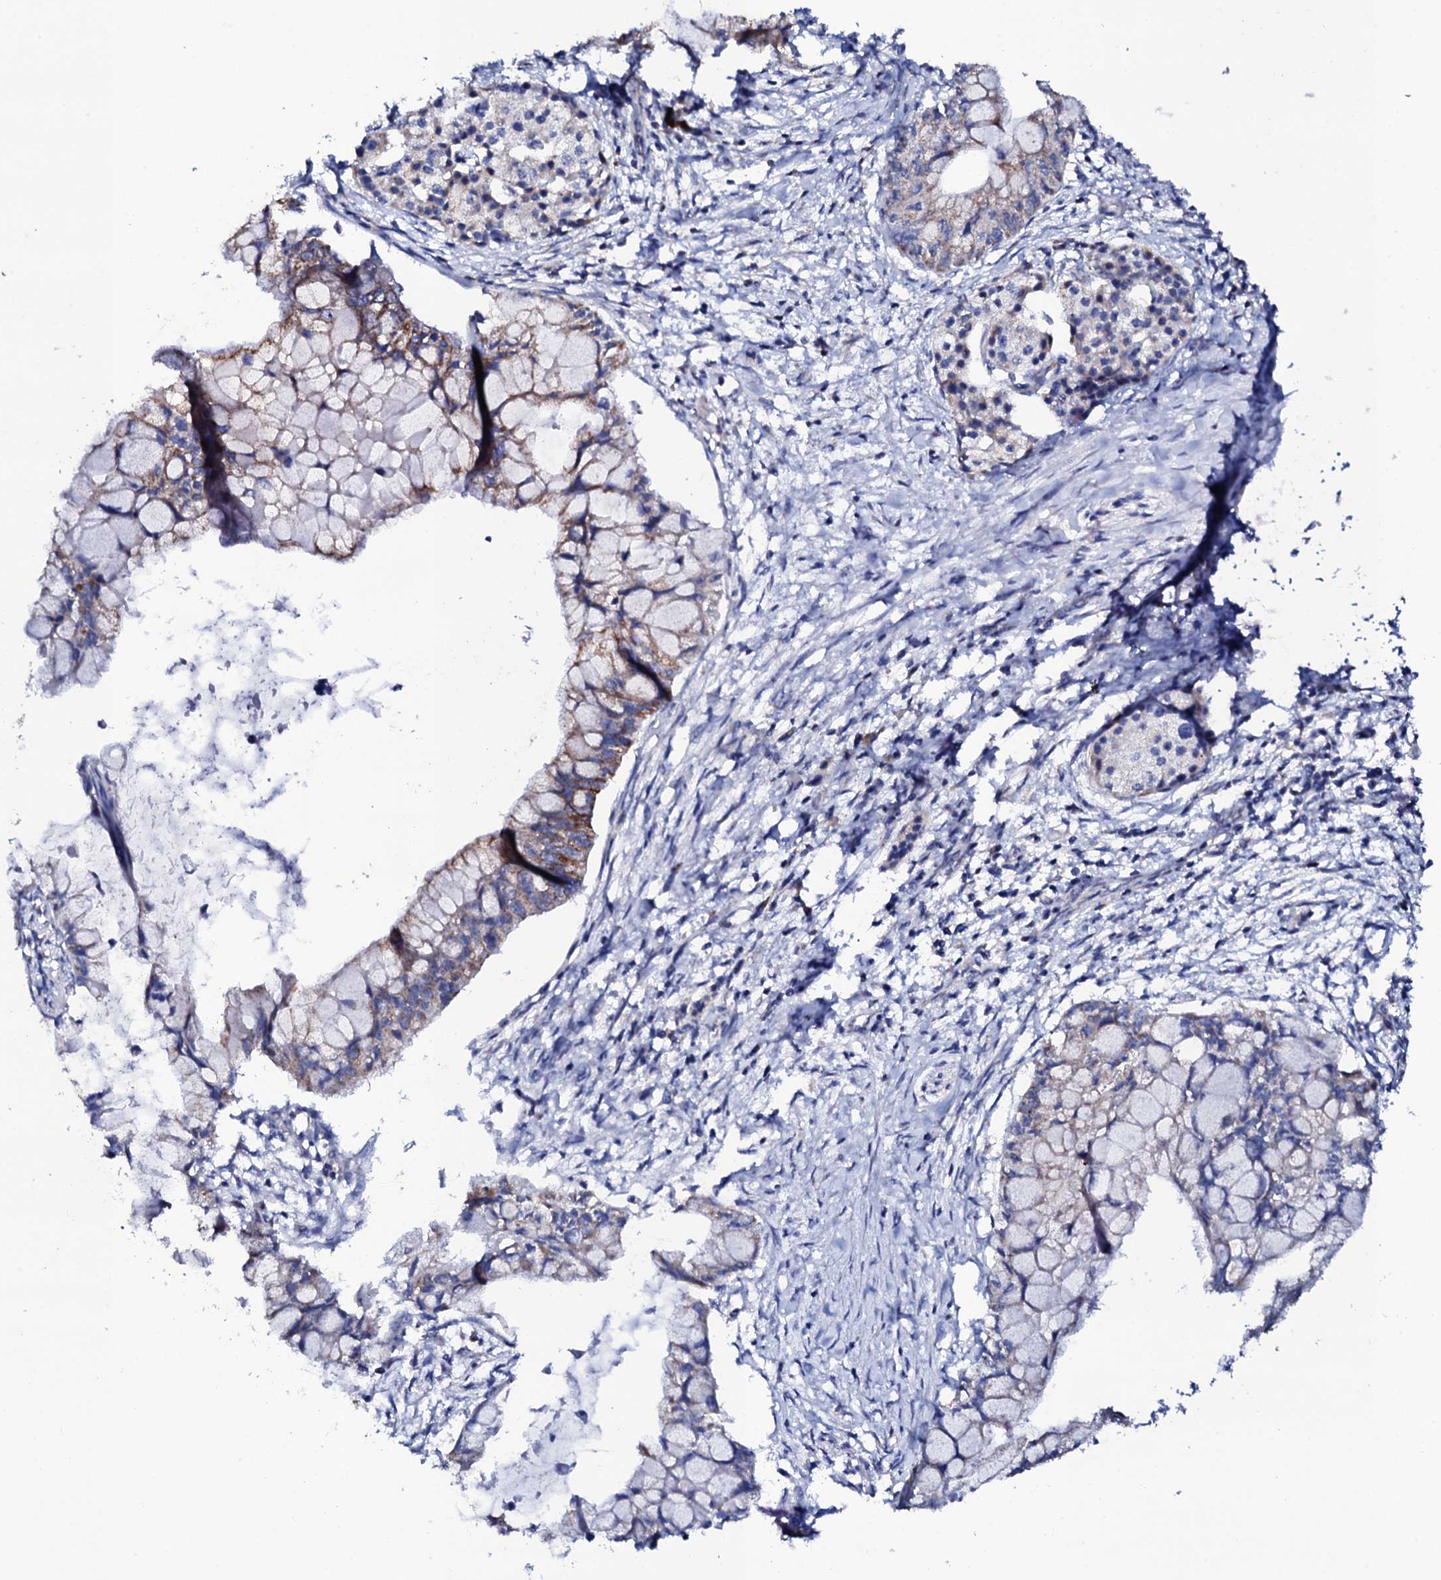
{"staining": {"intensity": "moderate", "quantity": "<25%", "location": "cytoplasmic/membranous"}, "tissue": "pancreatic cancer", "cell_type": "Tumor cells", "image_type": "cancer", "snomed": [{"axis": "morphology", "description": "Adenocarcinoma, NOS"}, {"axis": "topography", "description": "Pancreas"}], "caption": "A brown stain highlights moderate cytoplasmic/membranous staining of a protein in human adenocarcinoma (pancreatic) tumor cells.", "gene": "TCAF2", "patient": {"sex": "male", "age": 48}}